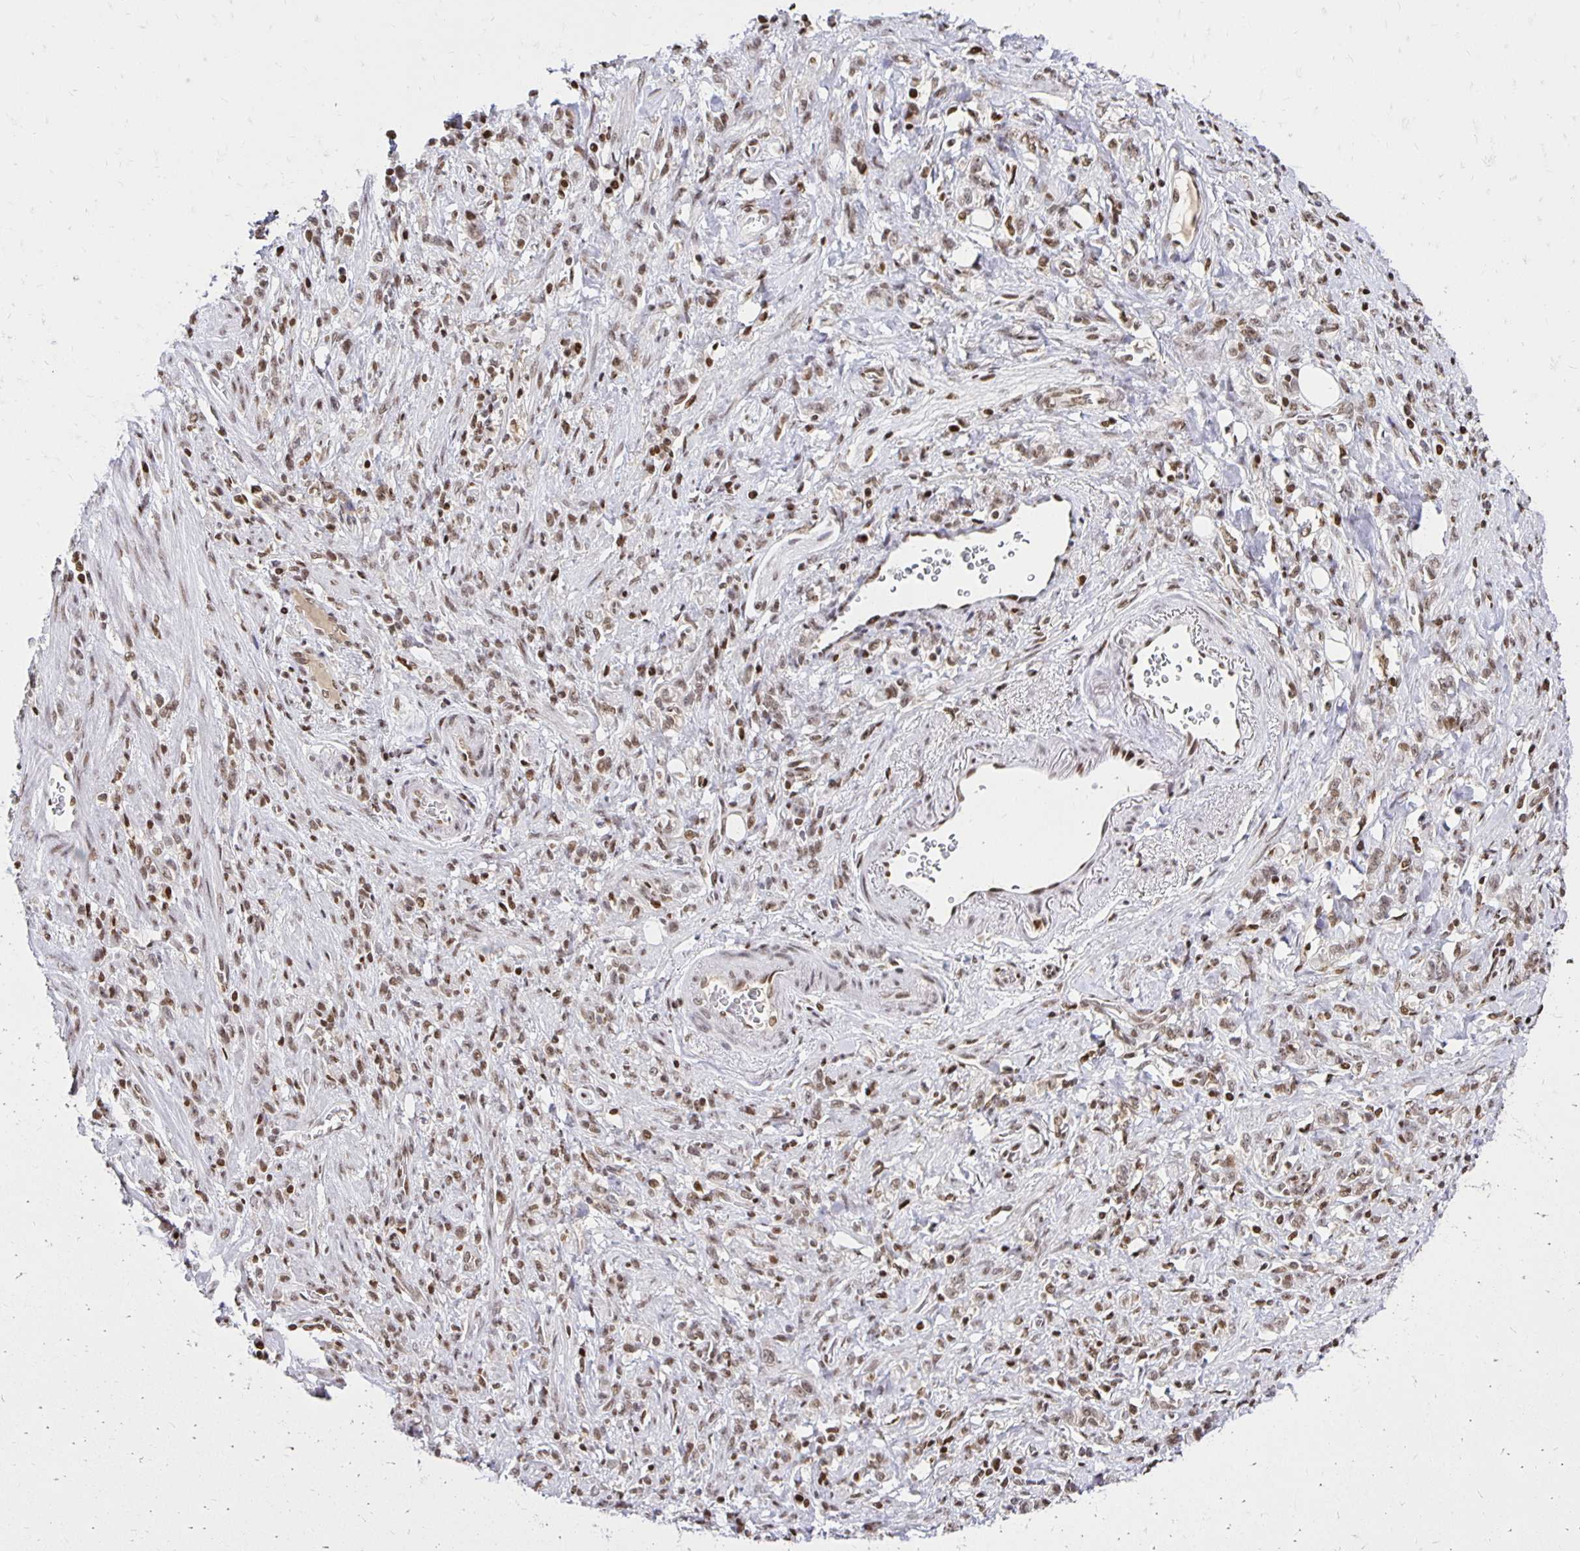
{"staining": {"intensity": "moderate", "quantity": ">75%", "location": "nuclear"}, "tissue": "stomach cancer", "cell_type": "Tumor cells", "image_type": "cancer", "snomed": [{"axis": "morphology", "description": "Adenocarcinoma, NOS"}, {"axis": "topography", "description": "Stomach"}], "caption": "This image exhibits IHC staining of human stomach cancer (adenocarcinoma), with medium moderate nuclear expression in approximately >75% of tumor cells.", "gene": "ZNF579", "patient": {"sex": "male", "age": 77}}